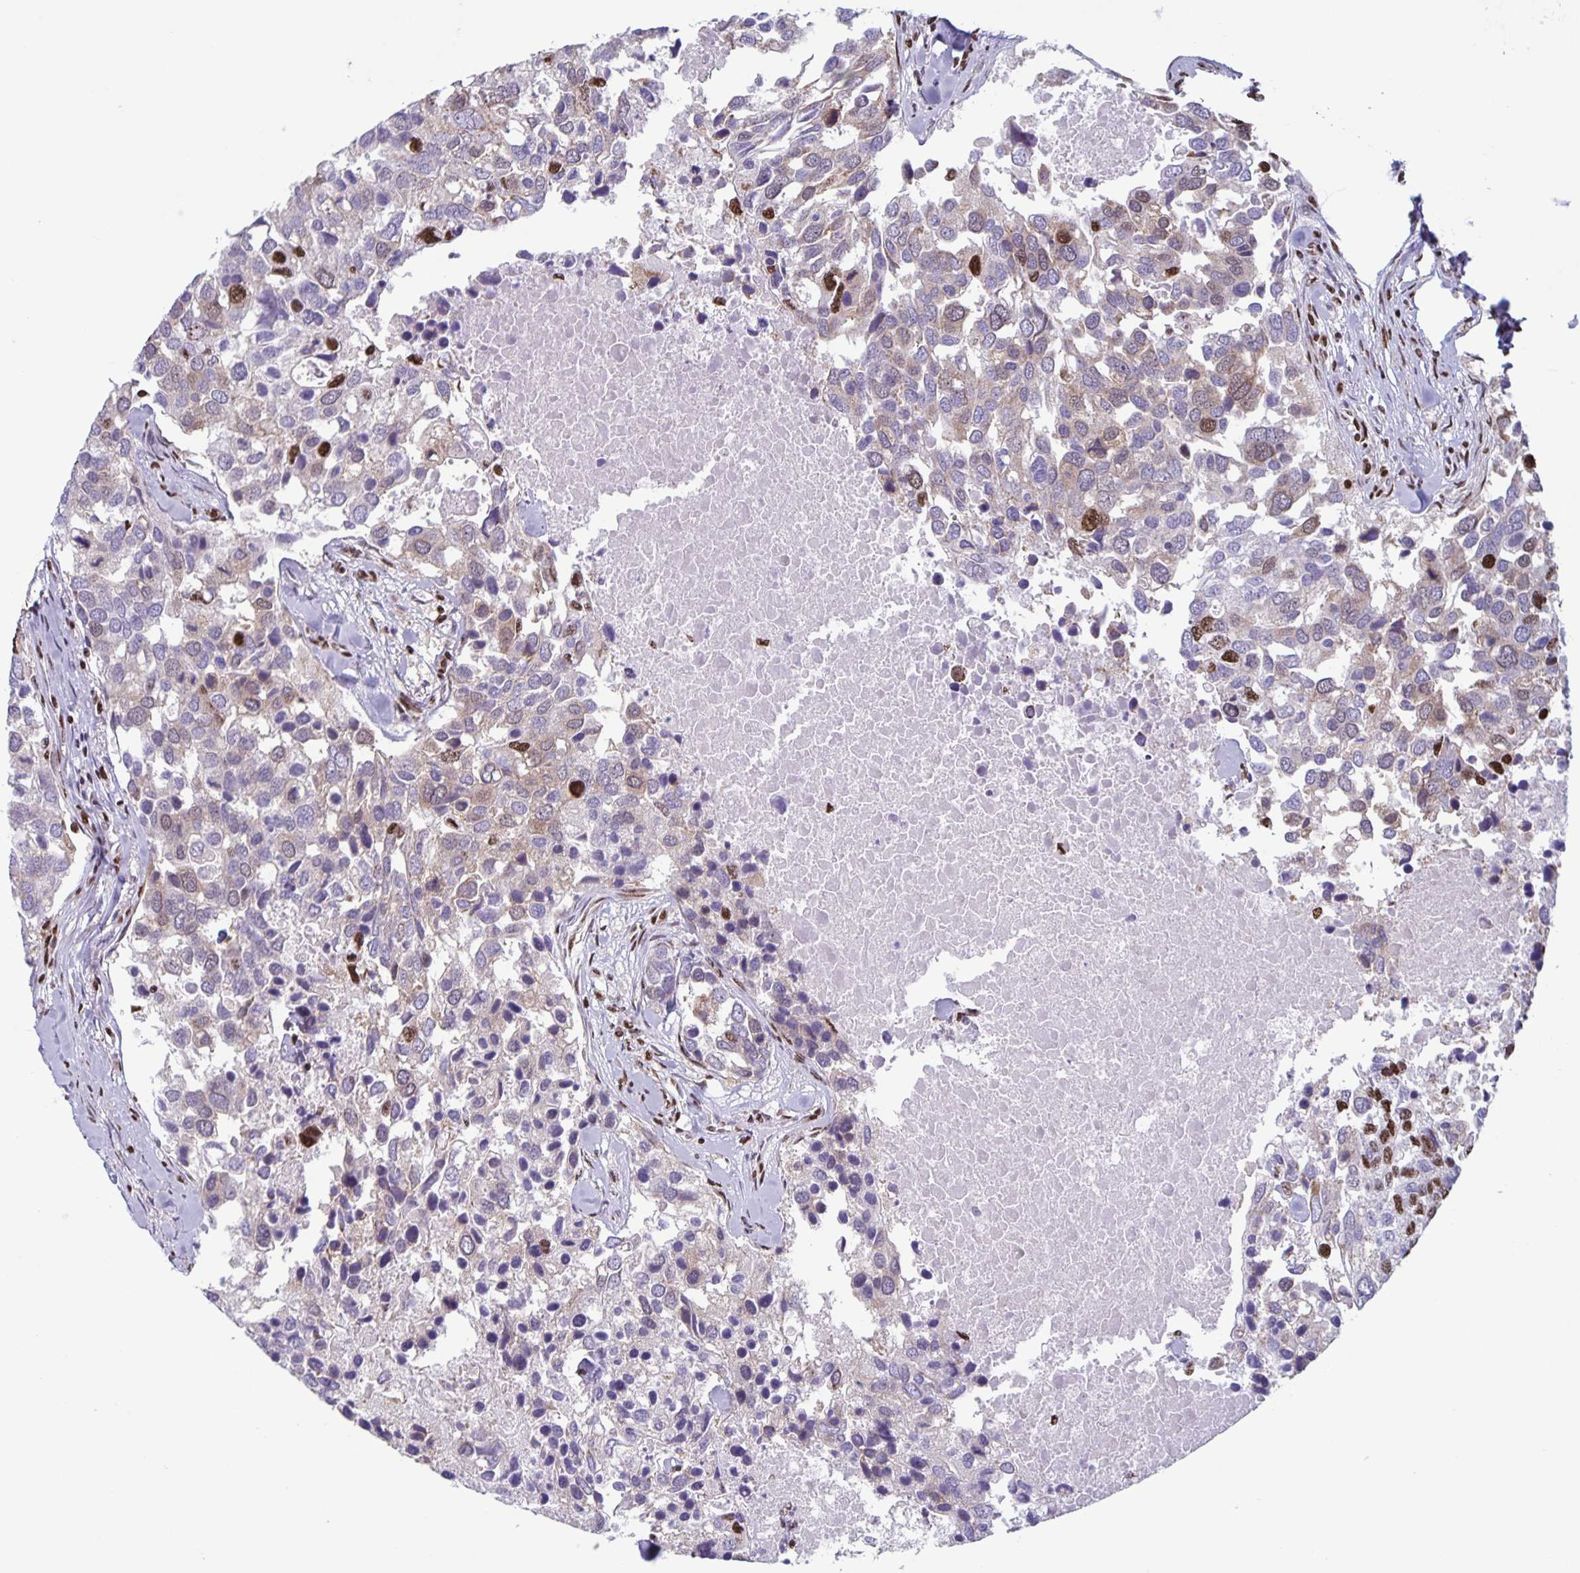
{"staining": {"intensity": "strong", "quantity": "<25%", "location": "nuclear"}, "tissue": "breast cancer", "cell_type": "Tumor cells", "image_type": "cancer", "snomed": [{"axis": "morphology", "description": "Duct carcinoma"}, {"axis": "topography", "description": "Breast"}], "caption": "Immunohistochemical staining of breast intraductal carcinoma displays medium levels of strong nuclear protein expression in about <25% of tumor cells.", "gene": "DUT", "patient": {"sex": "female", "age": 83}}